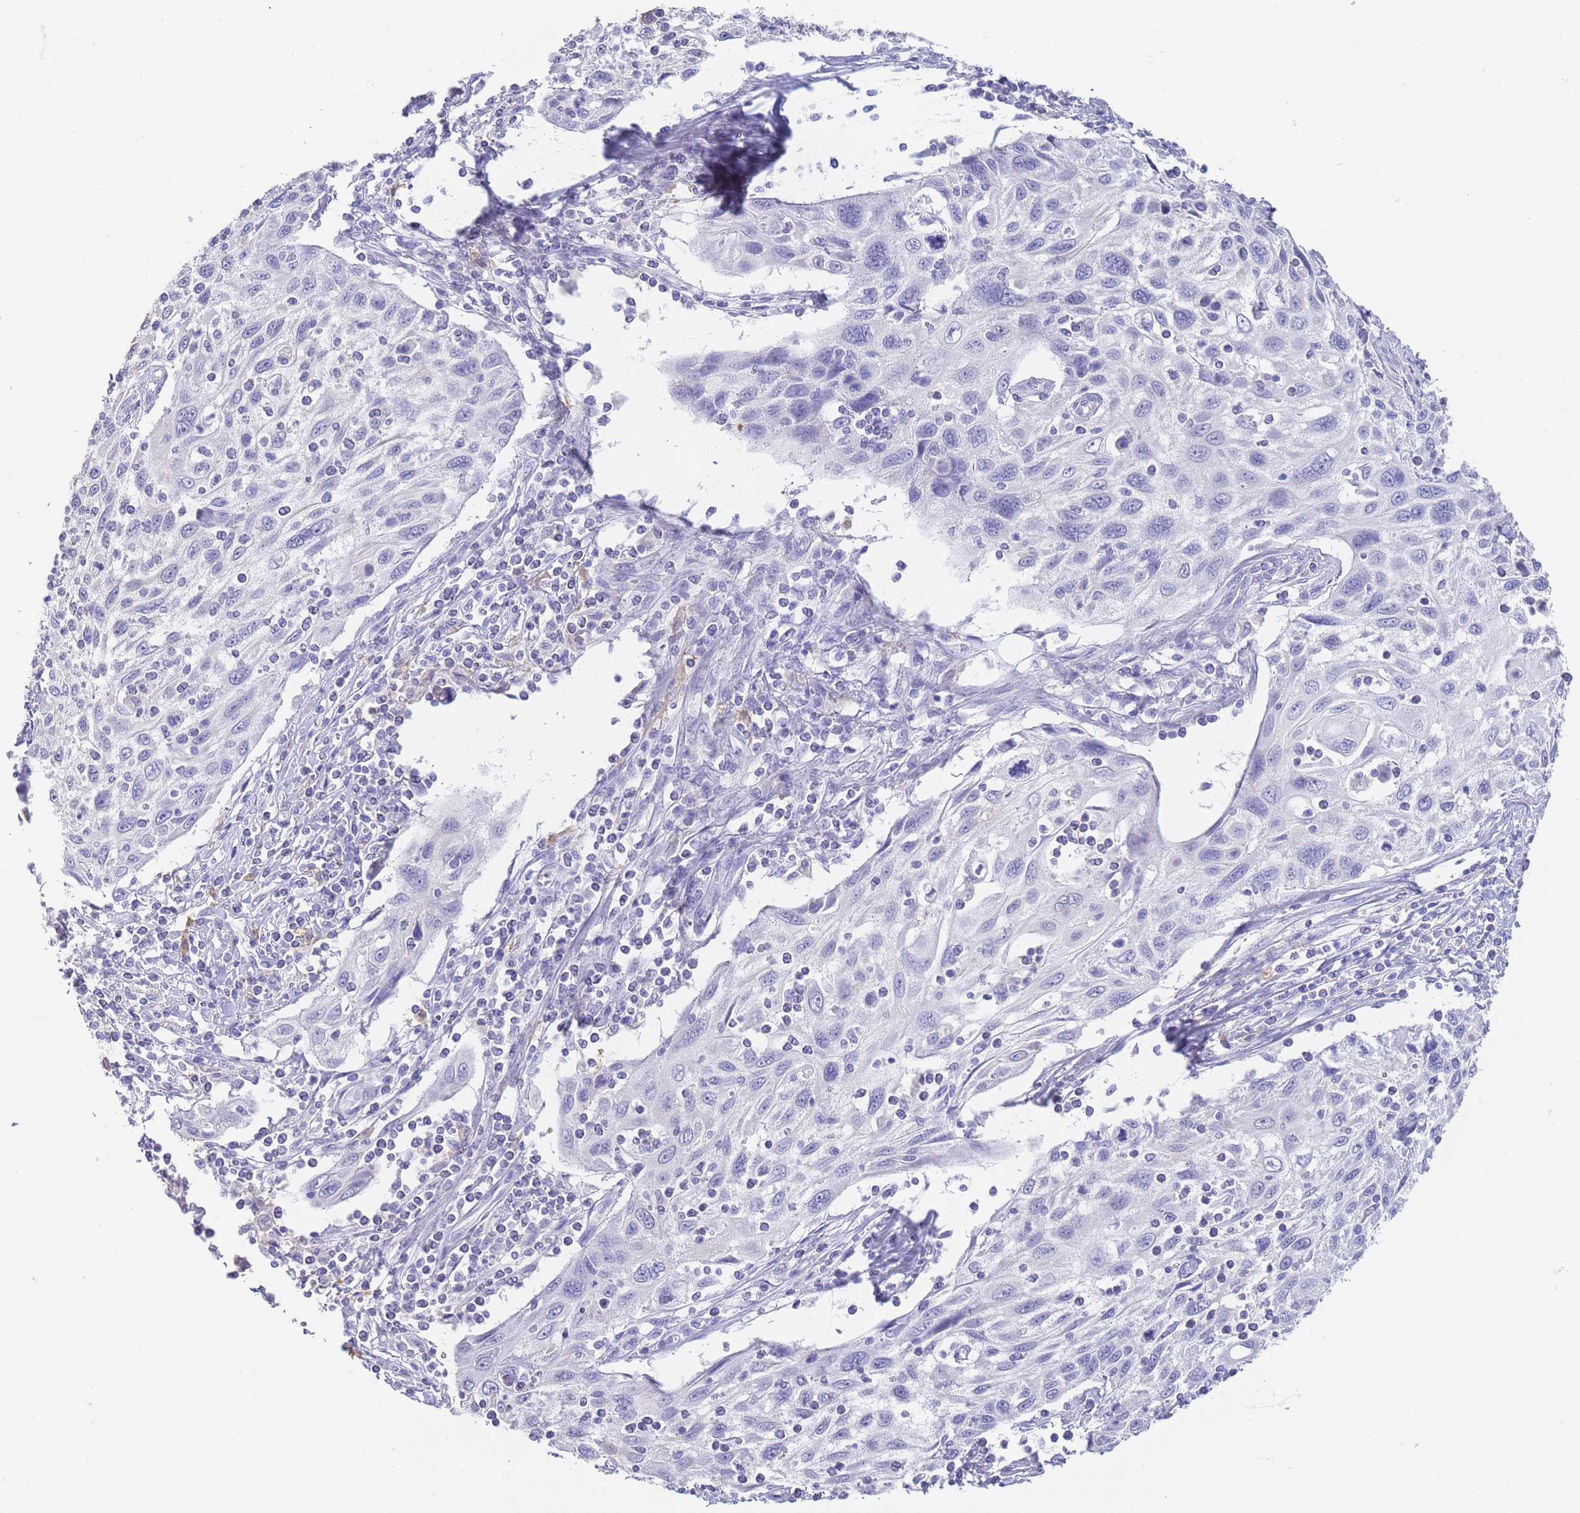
{"staining": {"intensity": "negative", "quantity": "none", "location": "none"}, "tissue": "cervical cancer", "cell_type": "Tumor cells", "image_type": "cancer", "snomed": [{"axis": "morphology", "description": "Squamous cell carcinoma, NOS"}, {"axis": "topography", "description": "Cervix"}], "caption": "A micrograph of human cervical cancer (squamous cell carcinoma) is negative for staining in tumor cells. Brightfield microscopy of IHC stained with DAB (brown) and hematoxylin (blue), captured at high magnification.", "gene": "CD37", "patient": {"sex": "female", "age": 70}}